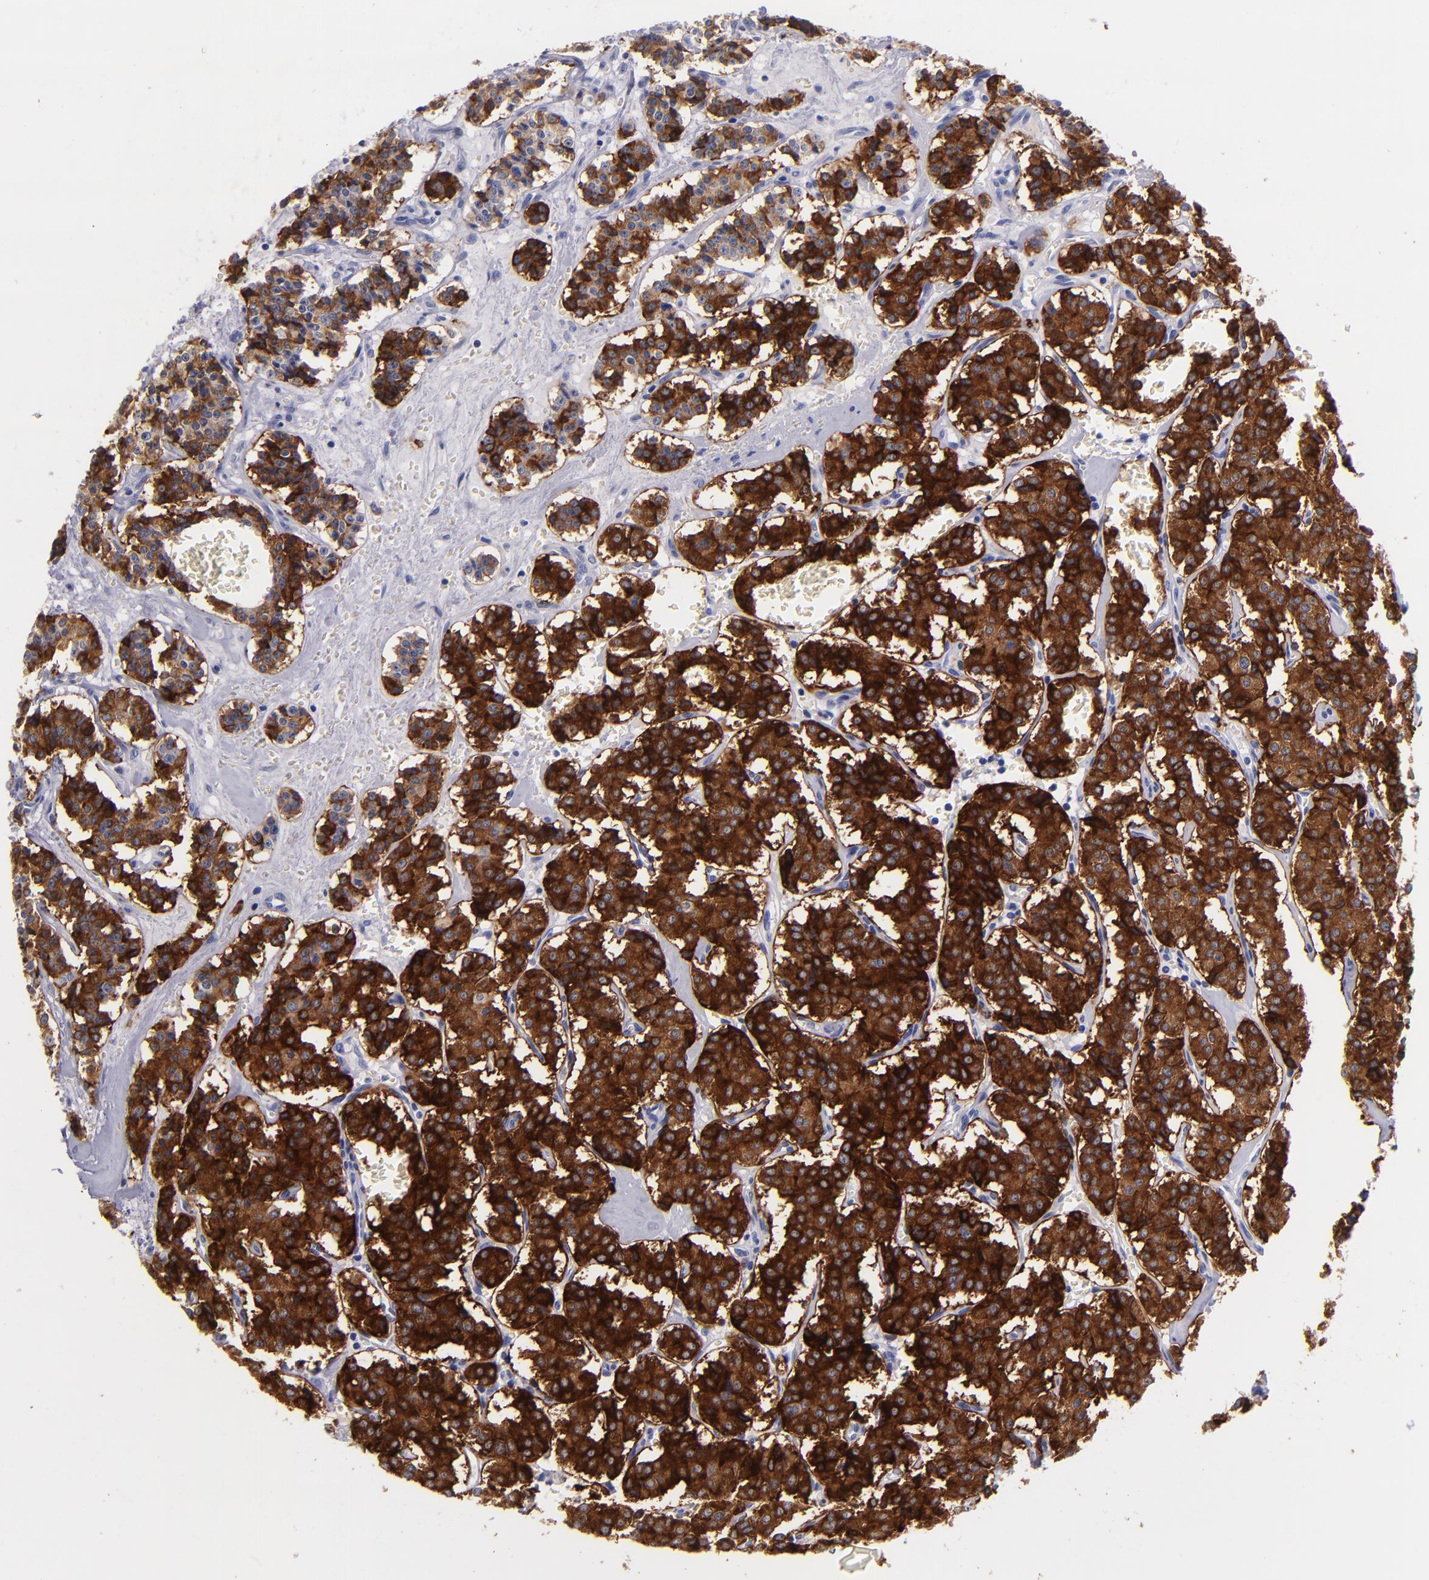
{"staining": {"intensity": "strong", "quantity": ">75%", "location": "cytoplasmic/membranous"}, "tissue": "carcinoid", "cell_type": "Tumor cells", "image_type": "cancer", "snomed": [{"axis": "morphology", "description": "Carcinoid, malignant, NOS"}, {"axis": "topography", "description": "Bronchus"}], "caption": "Immunohistochemical staining of human carcinoid shows high levels of strong cytoplasmic/membranous positivity in about >75% of tumor cells.", "gene": "SV2A", "patient": {"sex": "male", "age": 55}}